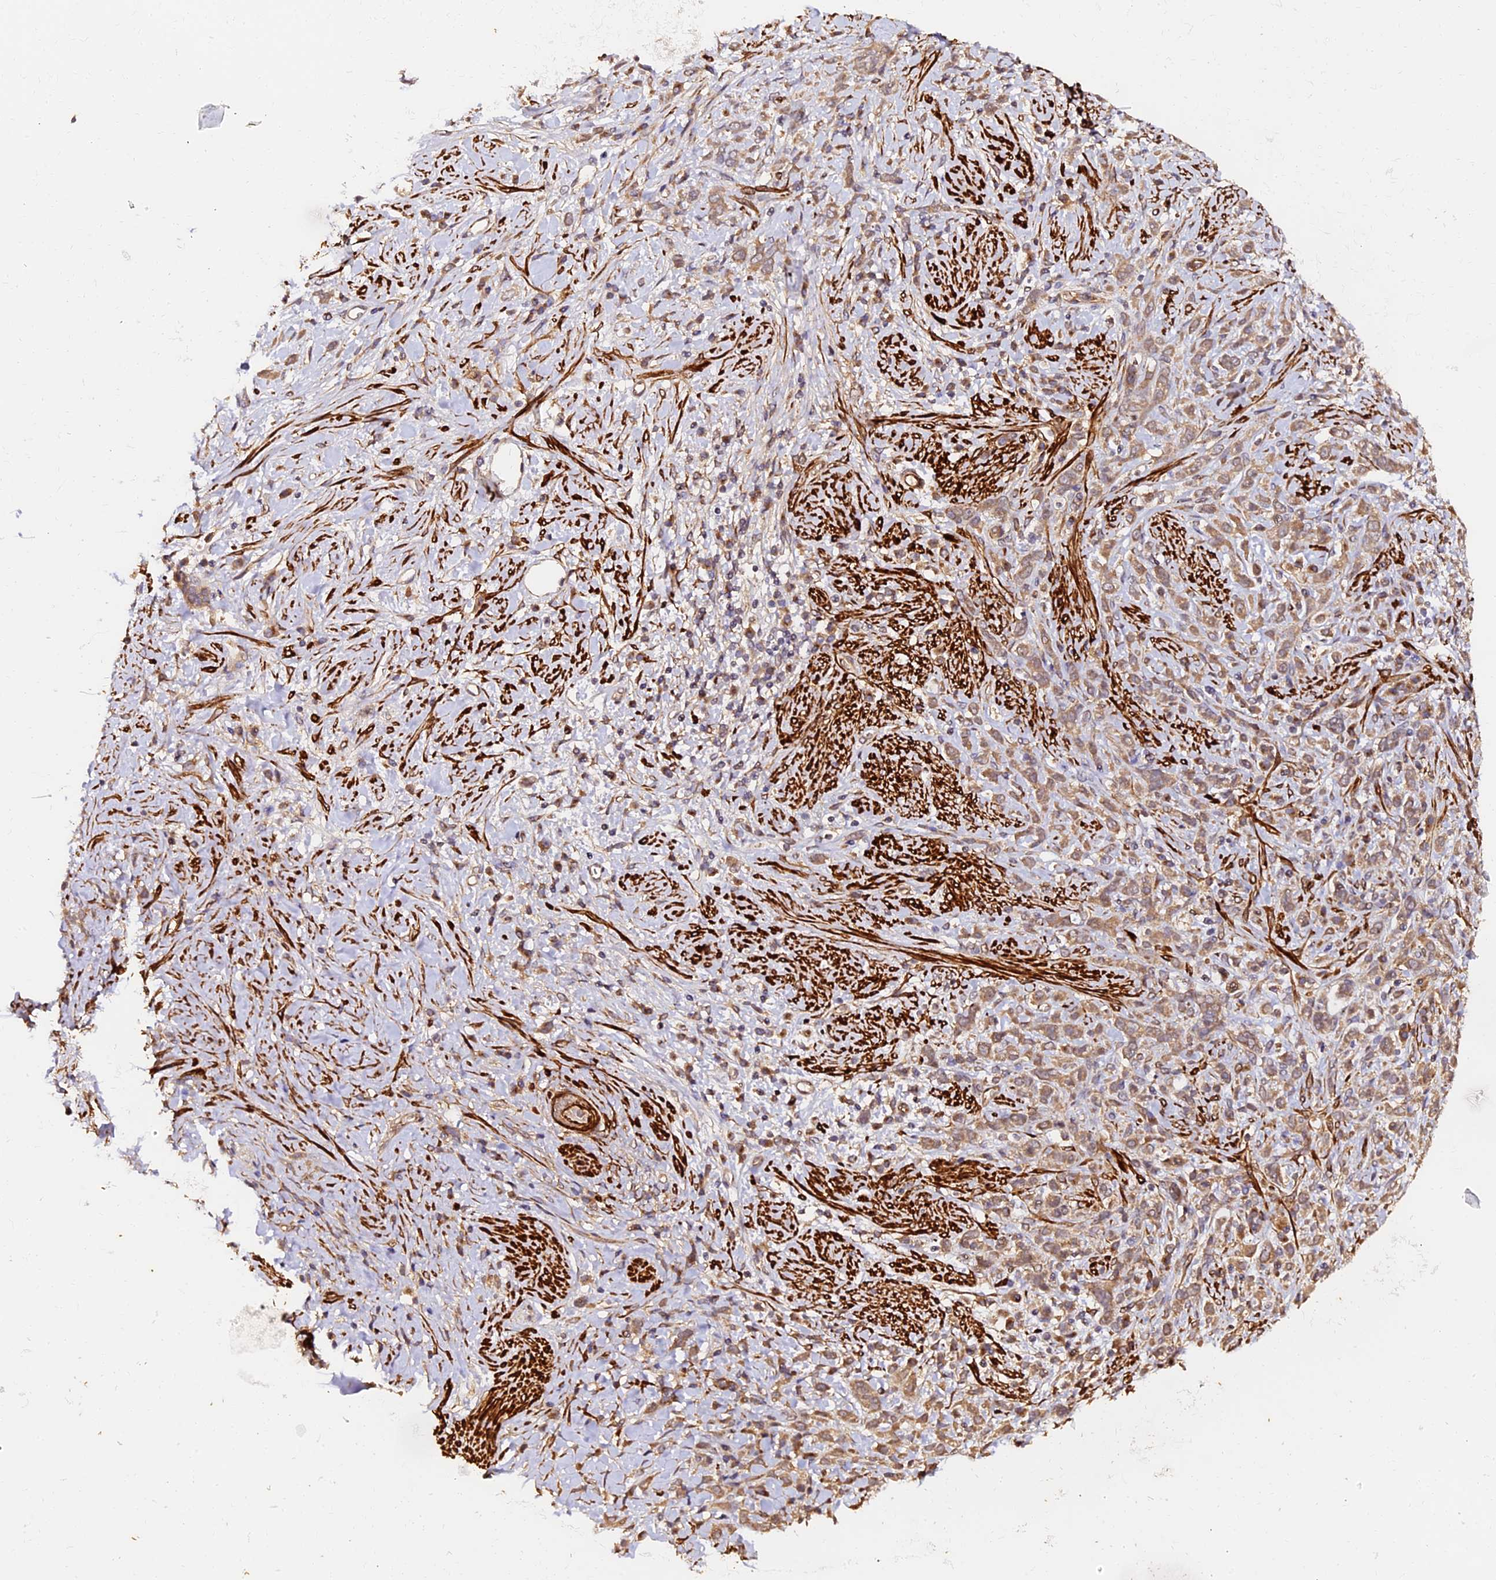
{"staining": {"intensity": "weak", "quantity": ">75%", "location": "cytoplasmic/membranous"}, "tissue": "stomach cancer", "cell_type": "Tumor cells", "image_type": "cancer", "snomed": [{"axis": "morphology", "description": "Adenocarcinoma, NOS"}, {"axis": "topography", "description": "Stomach"}], "caption": "DAB (3,3'-diaminobenzidine) immunohistochemical staining of human stomach cancer (adenocarcinoma) displays weak cytoplasmic/membranous protein positivity in approximately >75% of tumor cells.", "gene": "TDO2", "patient": {"sex": "female", "age": 60}}